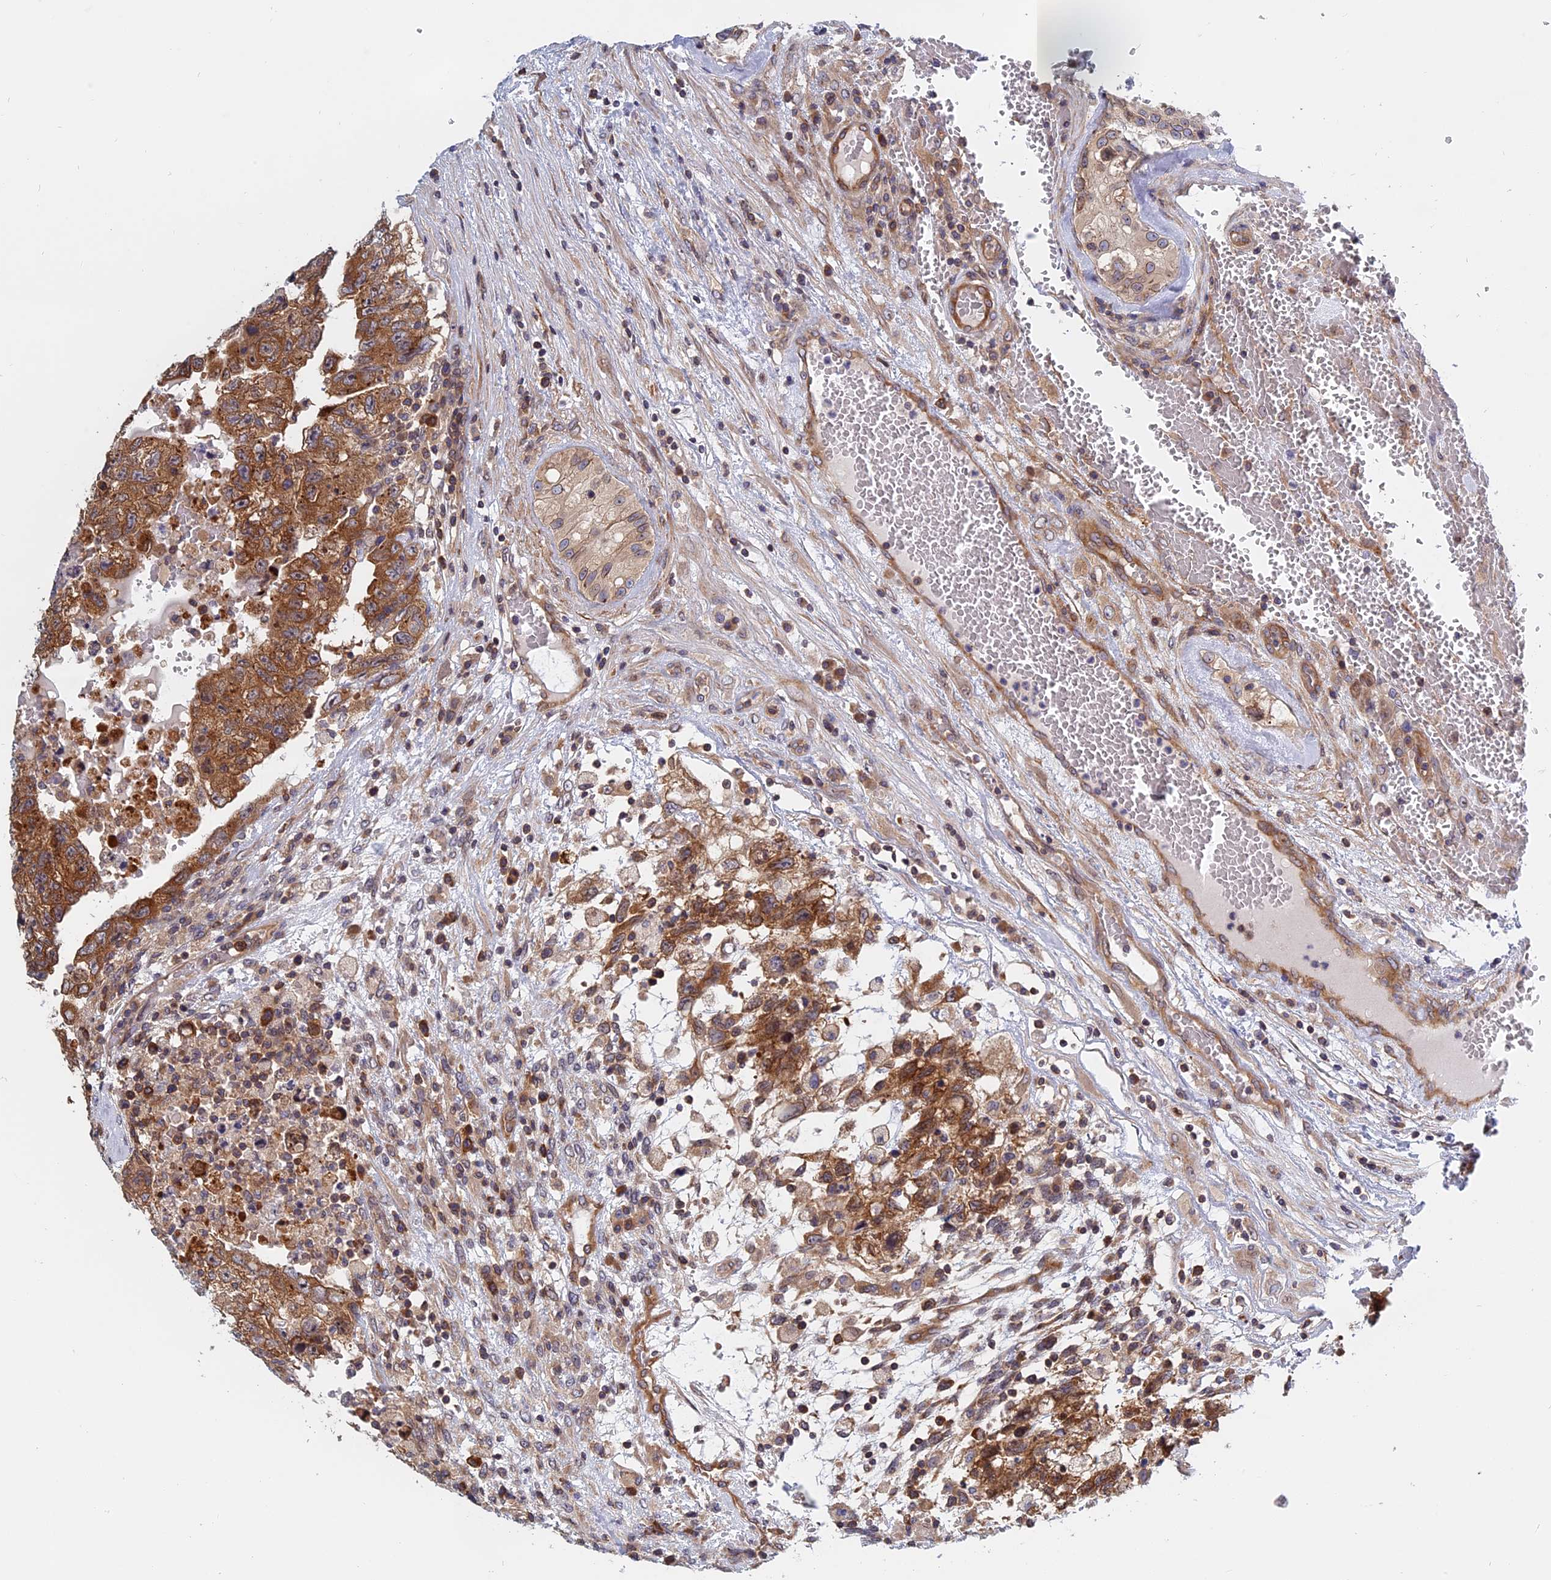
{"staining": {"intensity": "moderate", "quantity": ">75%", "location": "cytoplasmic/membranous"}, "tissue": "testis cancer", "cell_type": "Tumor cells", "image_type": "cancer", "snomed": [{"axis": "morphology", "description": "Carcinoma, Embryonal, NOS"}, {"axis": "topography", "description": "Testis"}], "caption": "Protein analysis of testis cancer tissue displays moderate cytoplasmic/membranous expression in about >75% of tumor cells. Using DAB (3,3'-diaminobenzidine) (brown) and hematoxylin (blue) stains, captured at high magnification using brightfield microscopy.", "gene": "NAA10", "patient": {"sex": "male", "age": 36}}